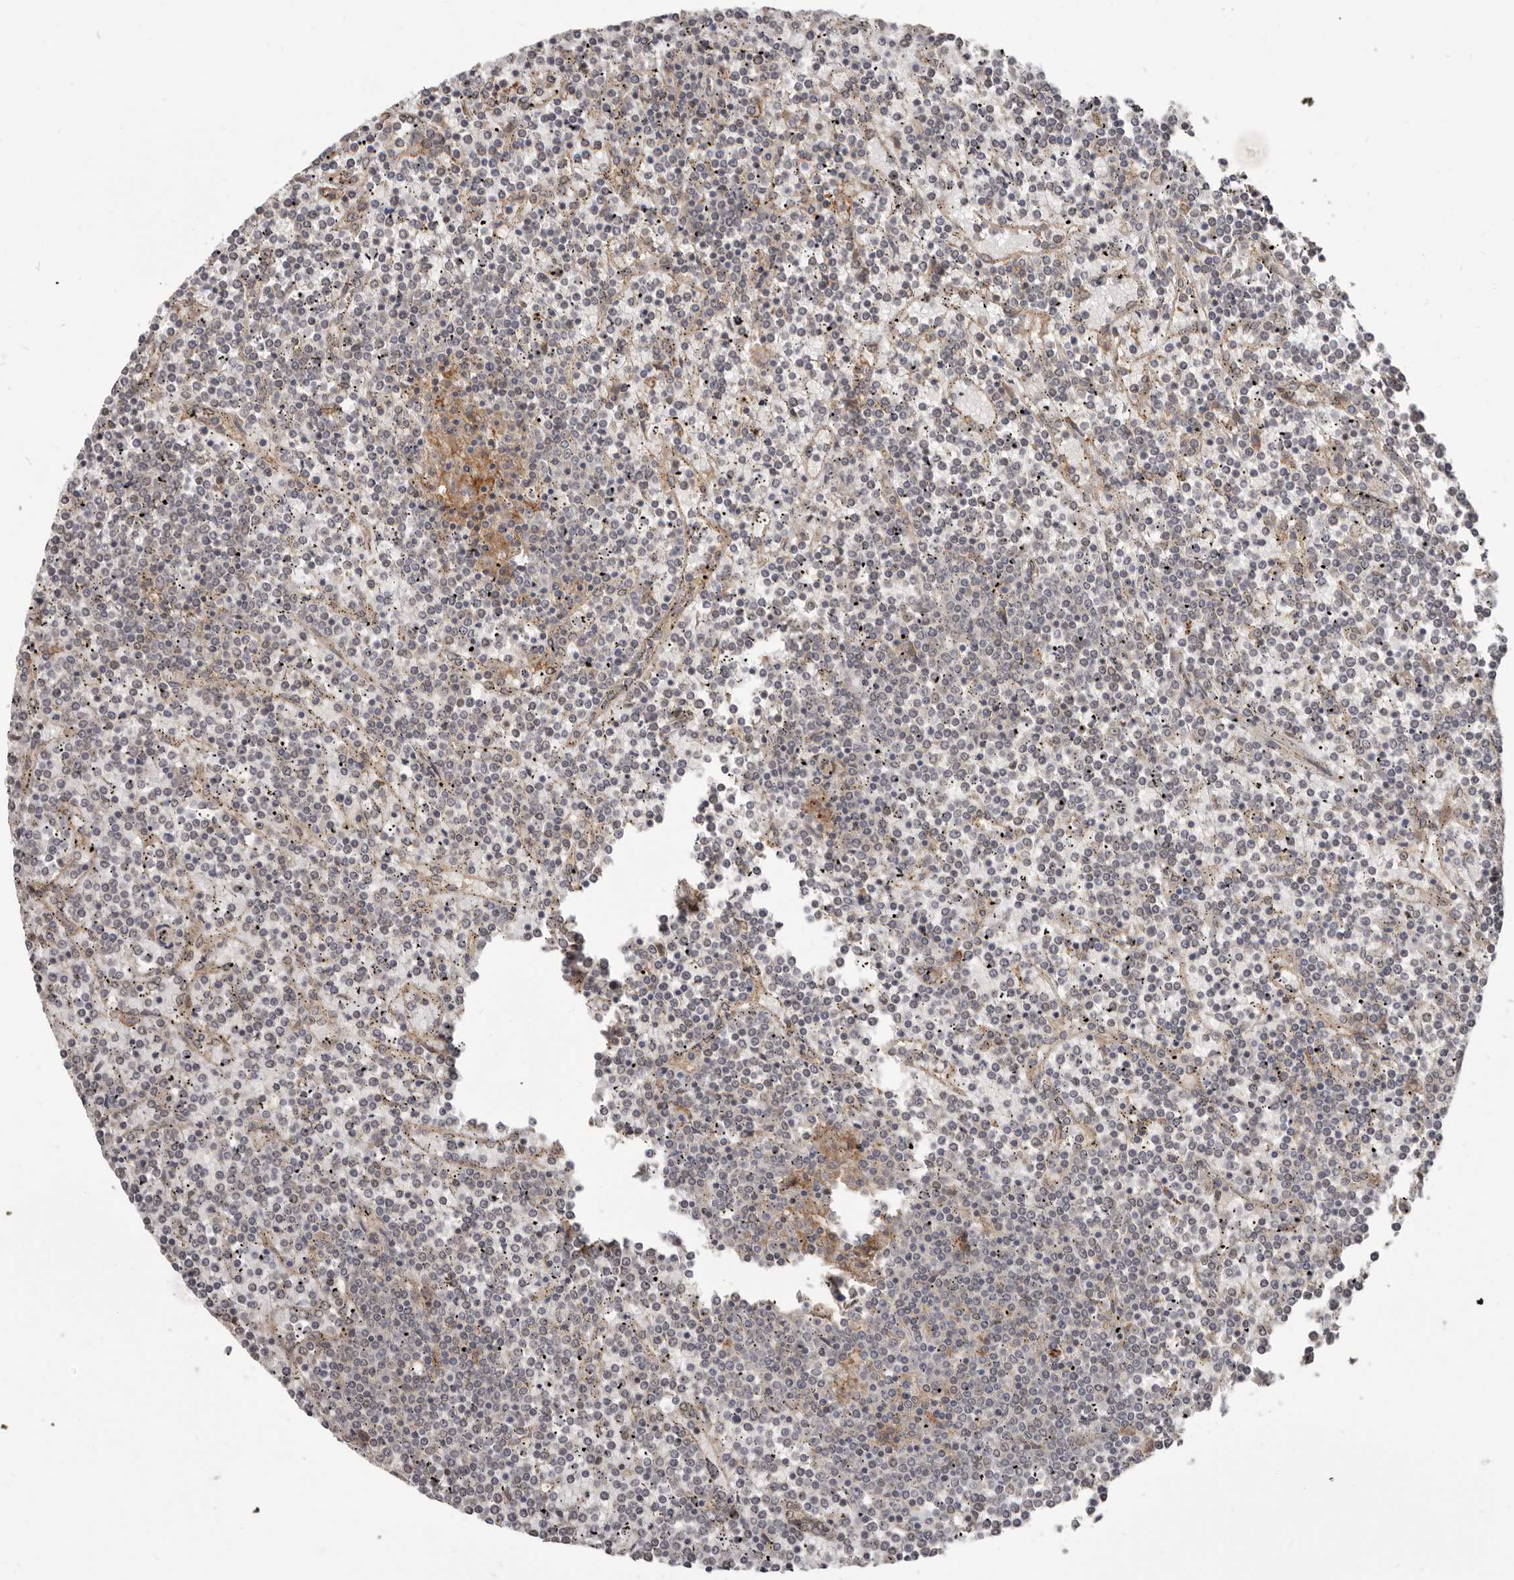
{"staining": {"intensity": "negative", "quantity": "none", "location": "none"}, "tissue": "lymphoma", "cell_type": "Tumor cells", "image_type": "cancer", "snomed": [{"axis": "morphology", "description": "Malignant lymphoma, non-Hodgkin's type, Low grade"}, {"axis": "topography", "description": "Spleen"}], "caption": "Tumor cells are negative for brown protein staining in lymphoma.", "gene": "BAD", "patient": {"sex": "female", "age": 19}}